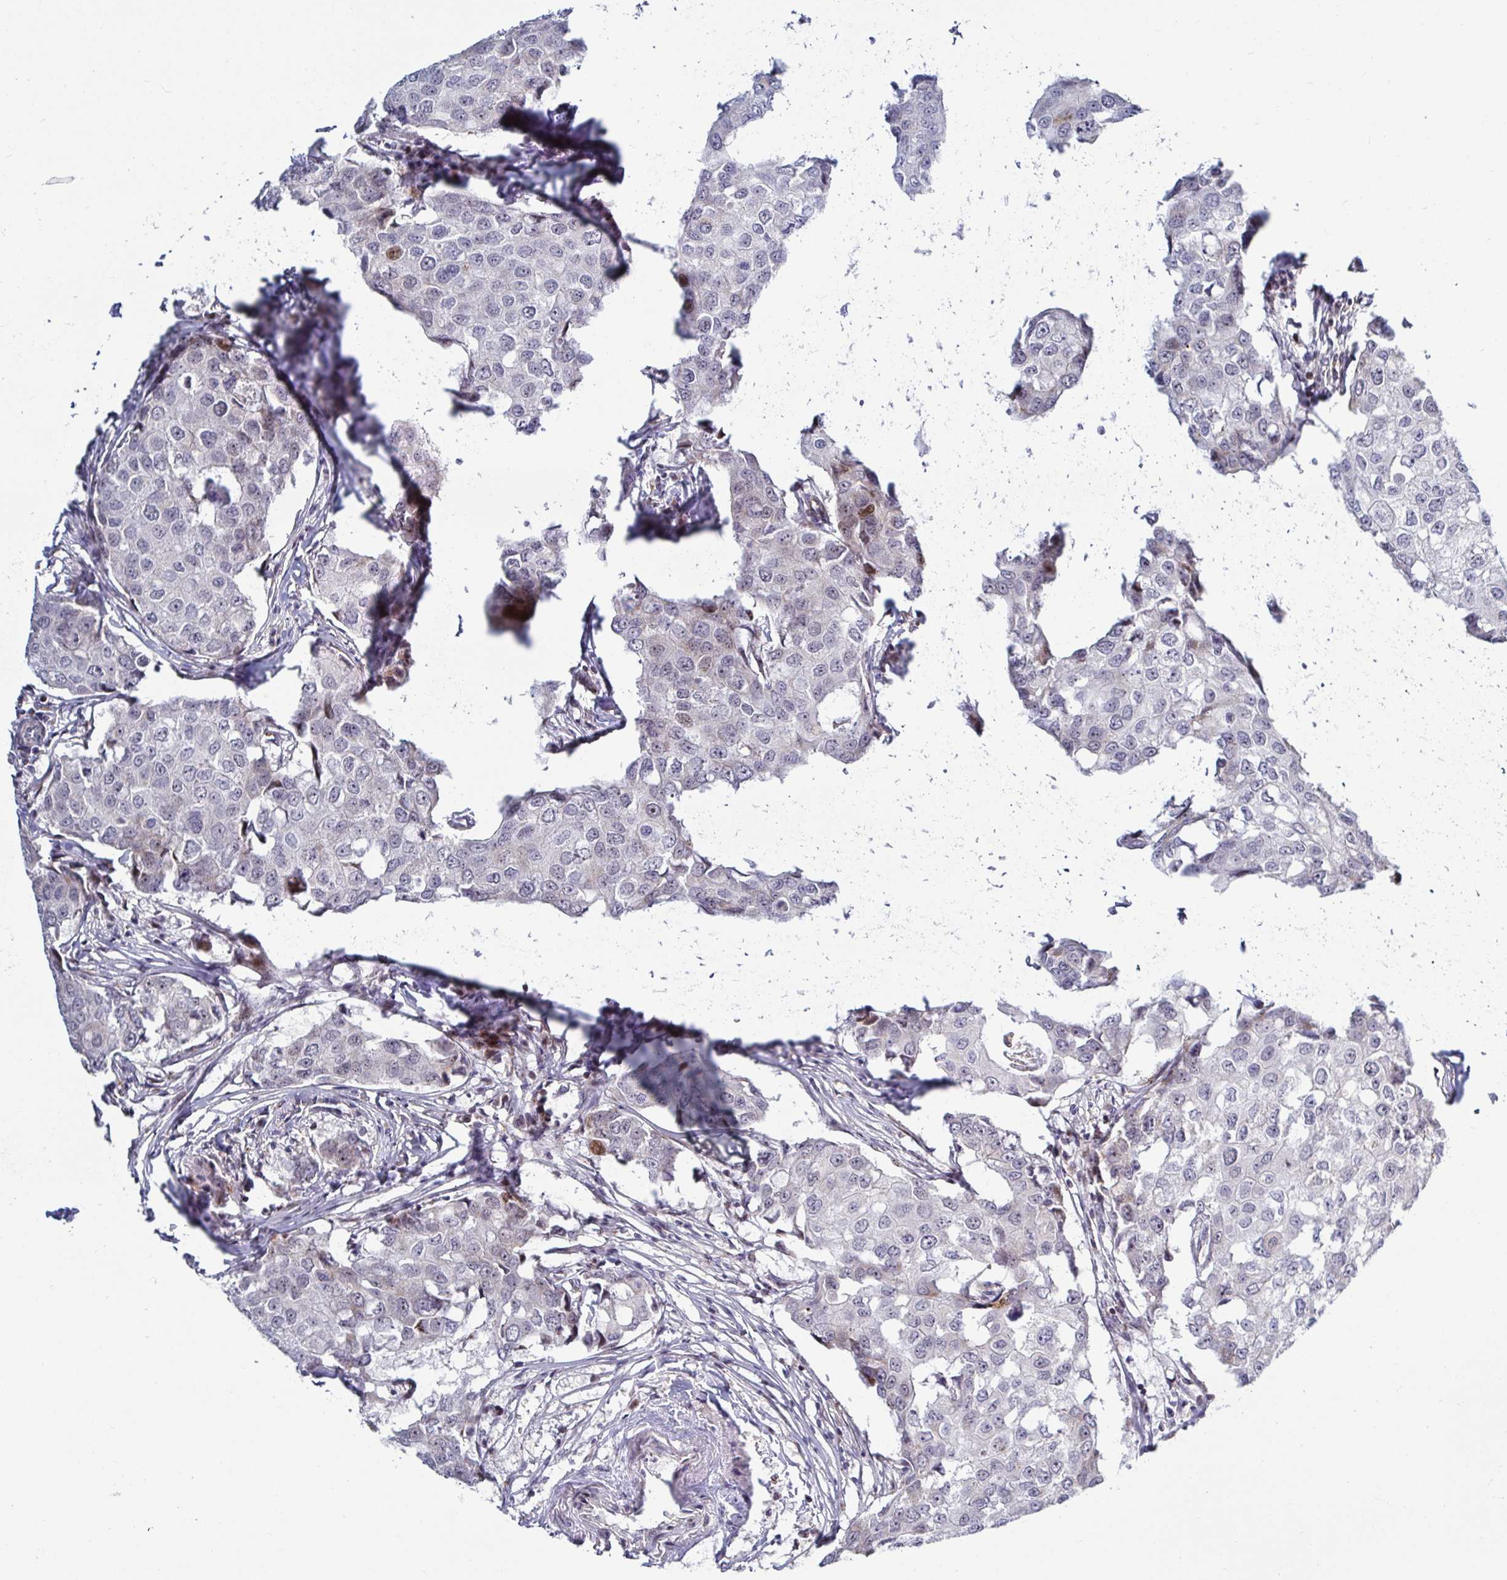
{"staining": {"intensity": "moderate", "quantity": "<25%", "location": "nuclear"}, "tissue": "breast cancer", "cell_type": "Tumor cells", "image_type": "cancer", "snomed": [{"axis": "morphology", "description": "Duct carcinoma"}, {"axis": "topography", "description": "Breast"}], "caption": "The histopathology image shows a brown stain indicating the presence of a protein in the nuclear of tumor cells in breast cancer (invasive ductal carcinoma).", "gene": "DZIP1", "patient": {"sex": "female", "age": 27}}